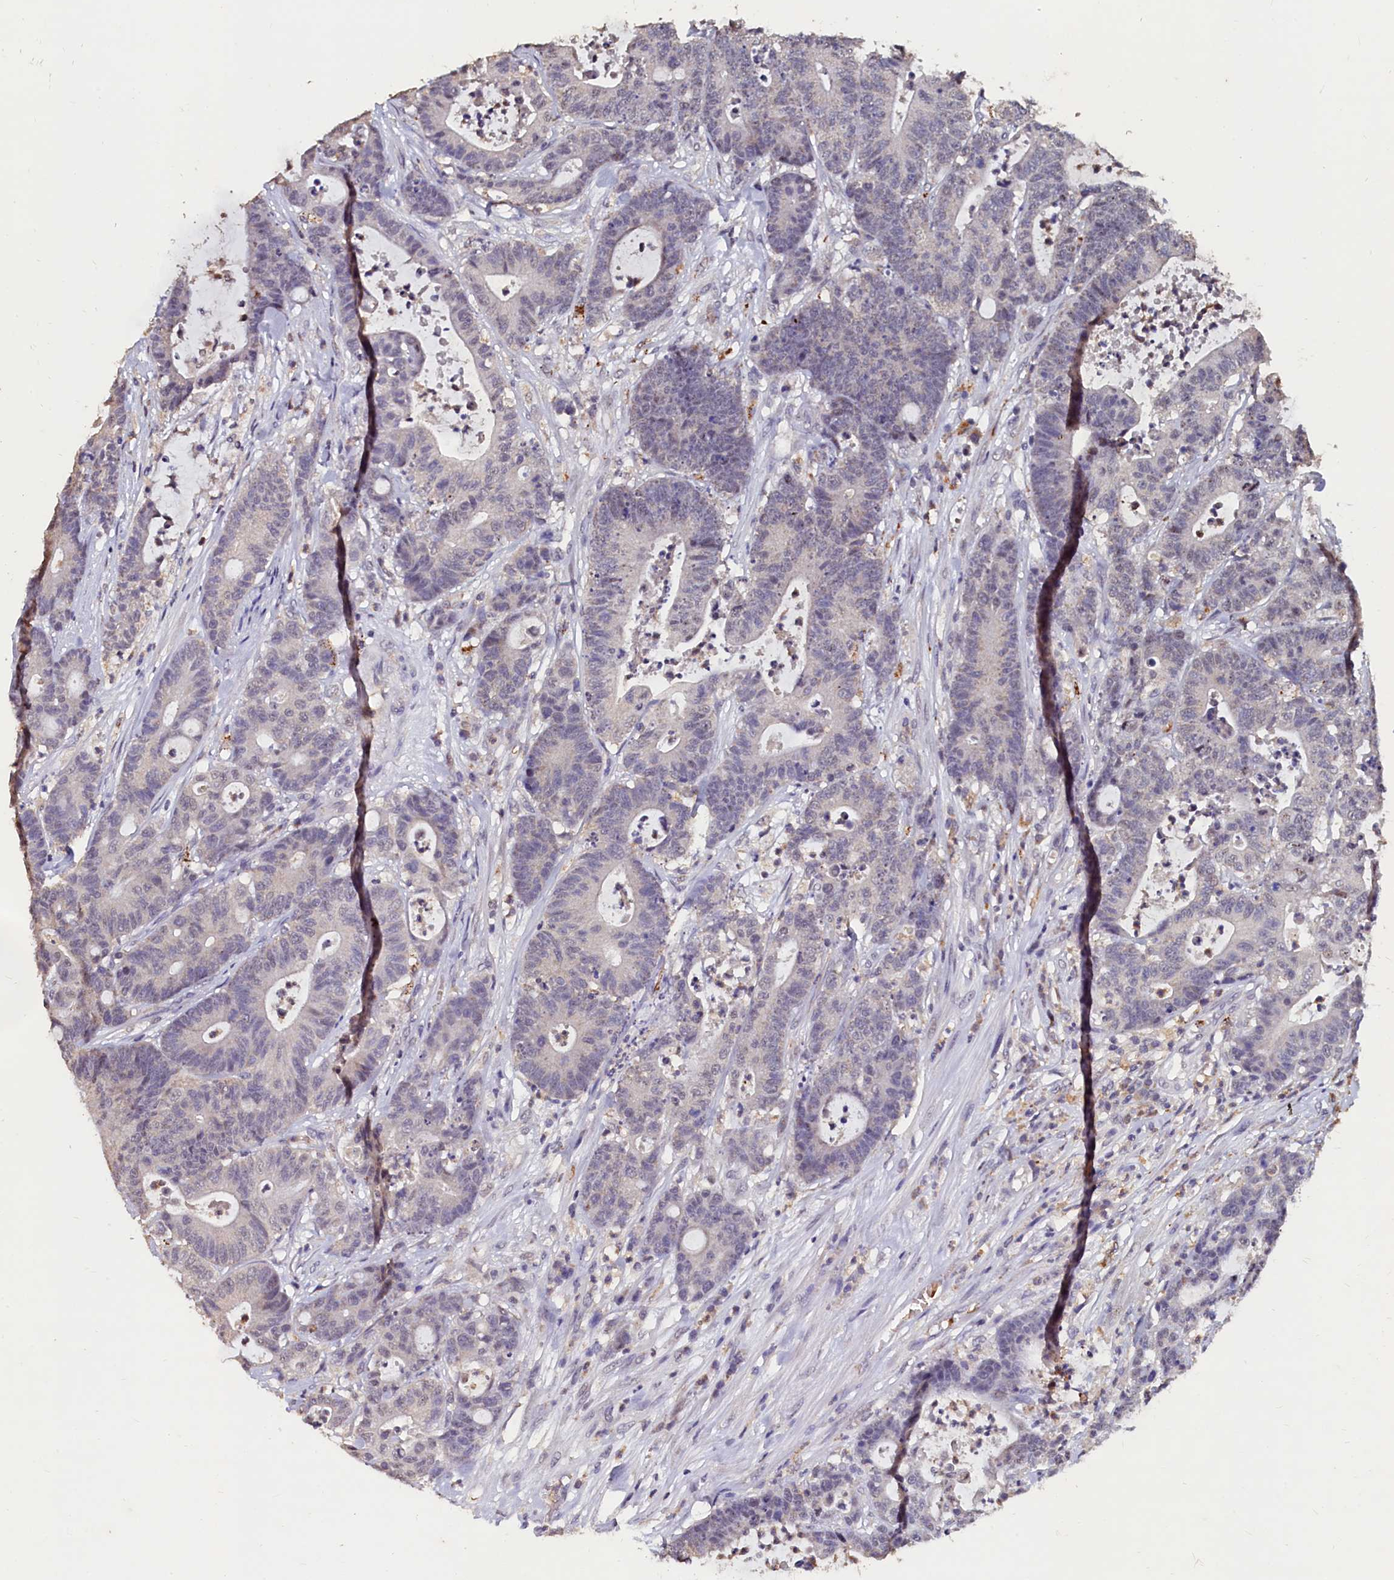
{"staining": {"intensity": "negative", "quantity": "none", "location": "none"}, "tissue": "colorectal cancer", "cell_type": "Tumor cells", "image_type": "cancer", "snomed": [{"axis": "morphology", "description": "Adenocarcinoma, NOS"}, {"axis": "topography", "description": "Colon"}], "caption": "There is no significant expression in tumor cells of colorectal cancer (adenocarcinoma).", "gene": "CSTPP1", "patient": {"sex": "female", "age": 84}}